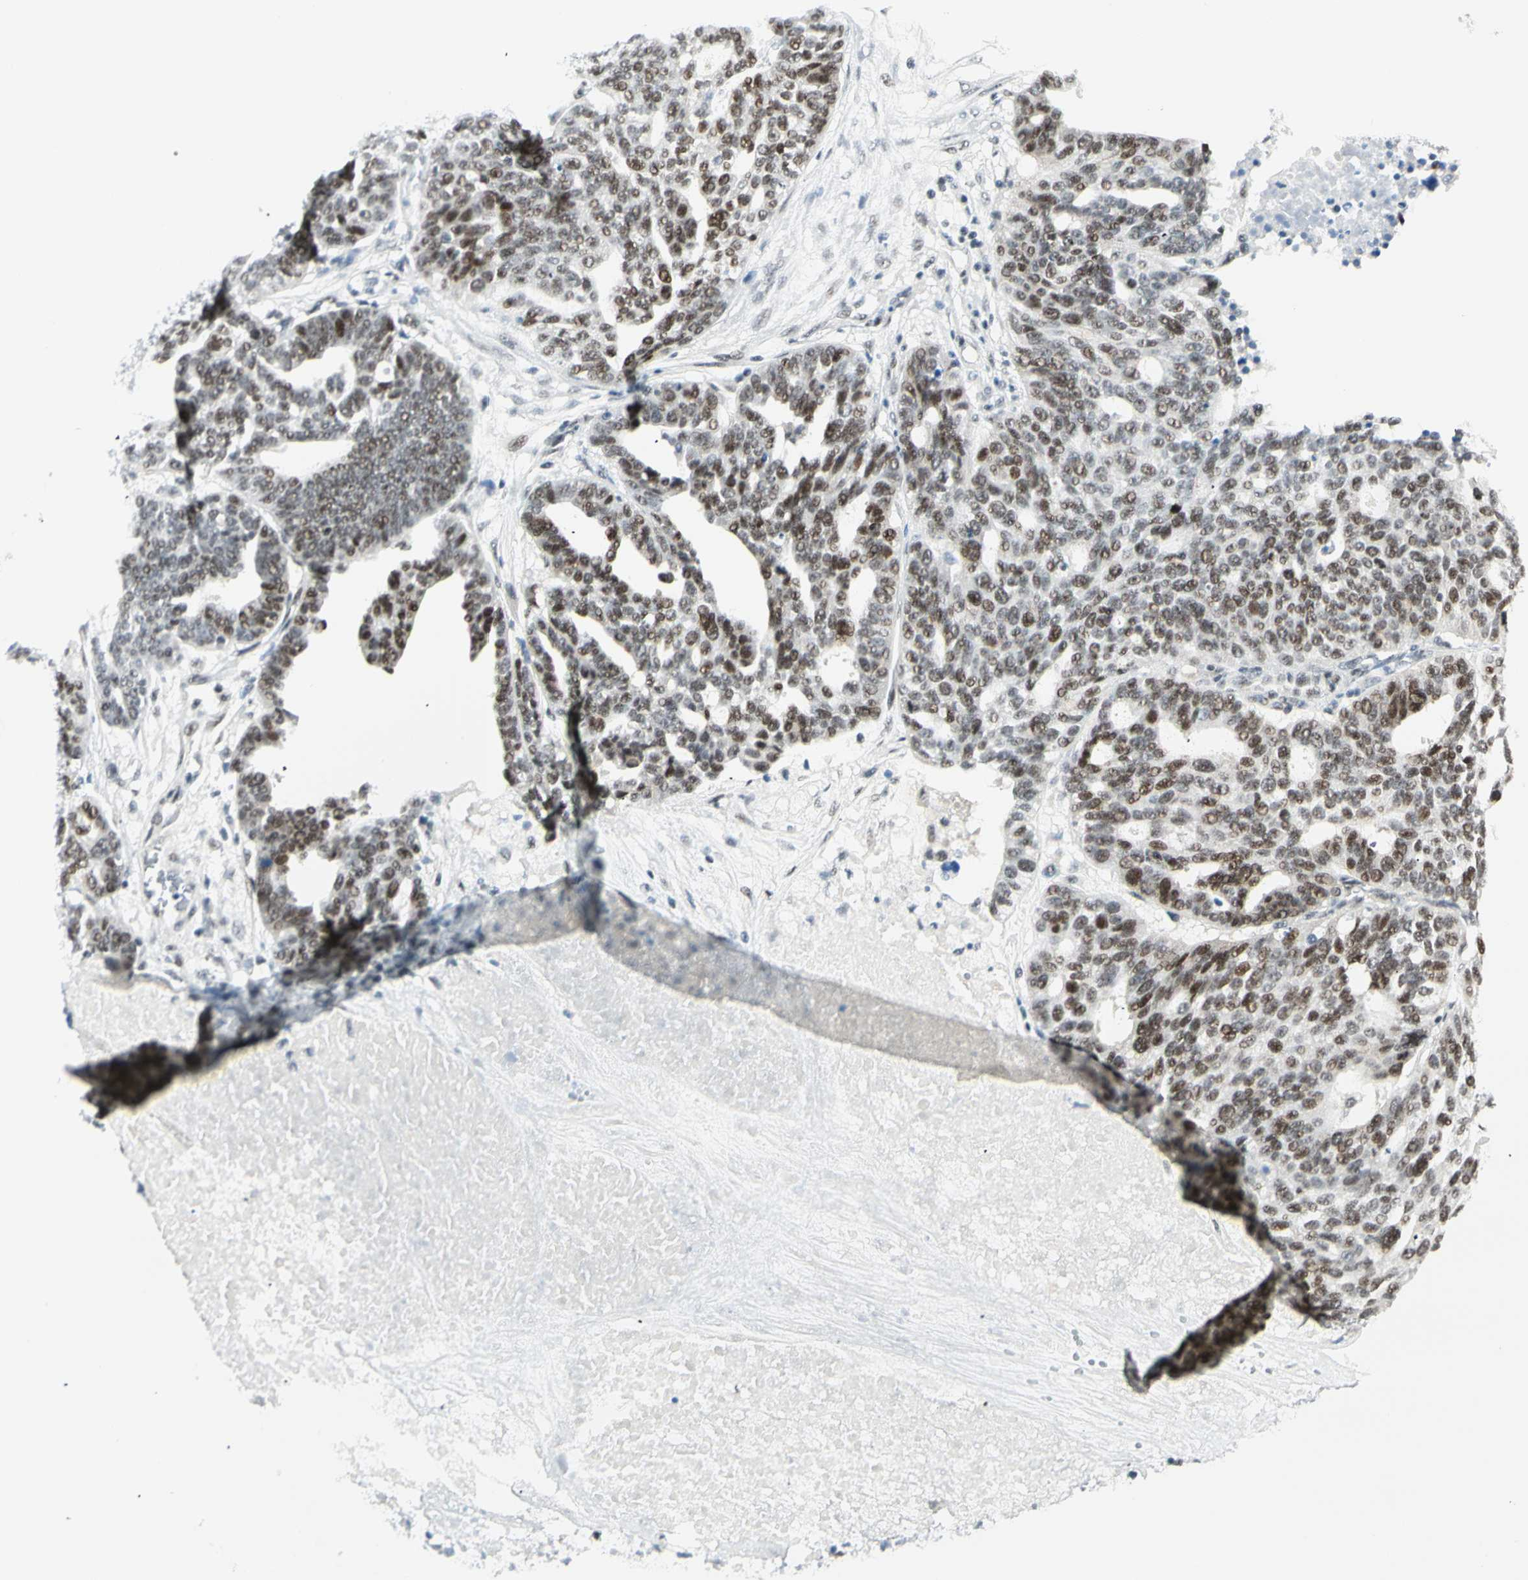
{"staining": {"intensity": "weak", "quantity": ">75%", "location": "nuclear"}, "tissue": "ovarian cancer", "cell_type": "Tumor cells", "image_type": "cancer", "snomed": [{"axis": "morphology", "description": "Cystadenocarcinoma, serous, NOS"}, {"axis": "topography", "description": "Ovary"}], "caption": "DAB immunohistochemical staining of human ovarian cancer (serous cystadenocarcinoma) displays weak nuclear protein positivity in approximately >75% of tumor cells.", "gene": "PKNOX1", "patient": {"sex": "female", "age": 59}}